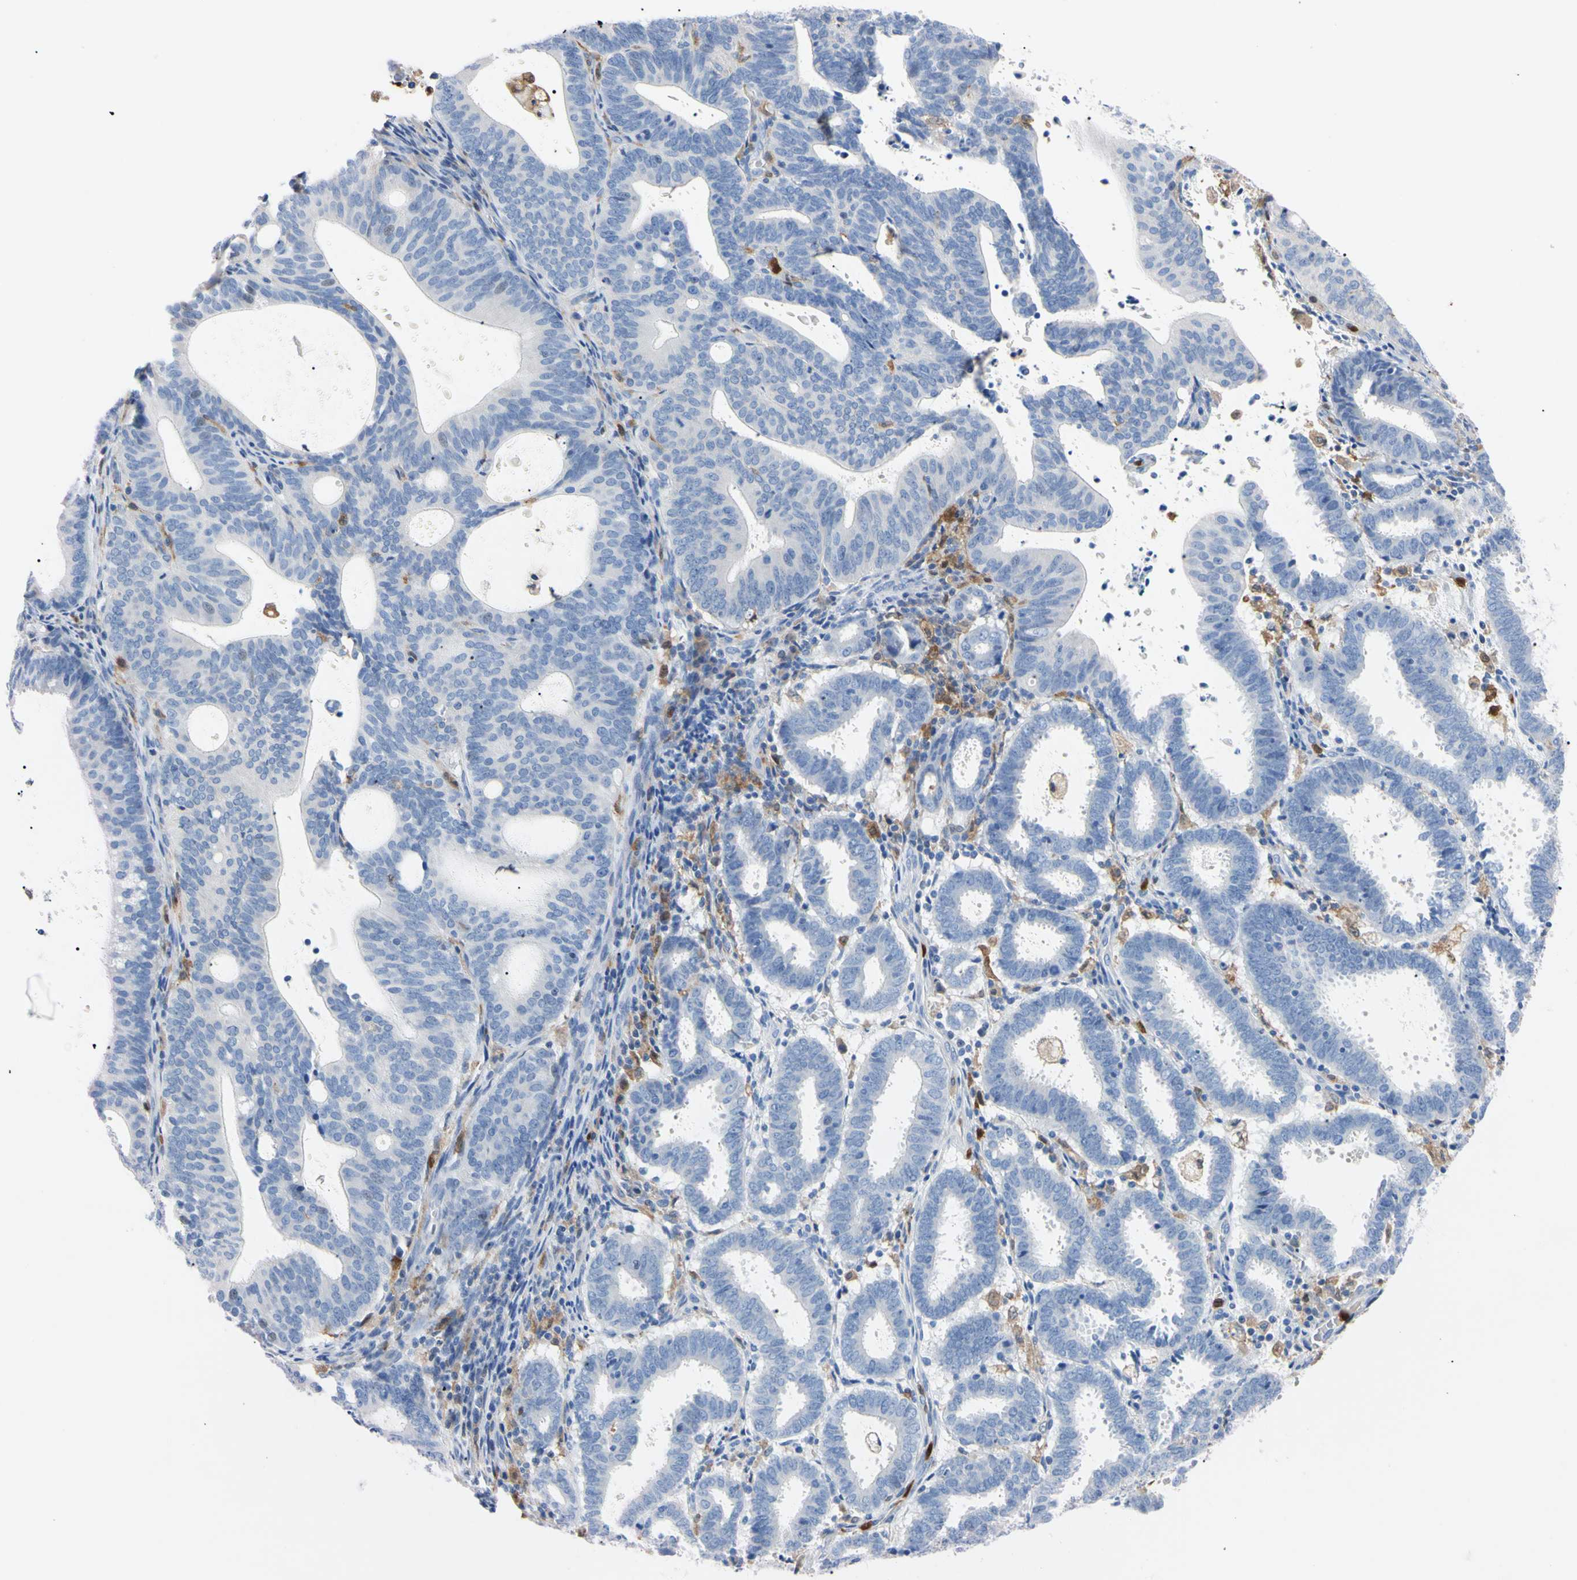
{"staining": {"intensity": "negative", "quantity": "none", "location": "none"}, "tissue": "endometrial cancer", "cell_type": "Tumor cells", "image_type": "cancer", "snomed": [{"axis": "morphology", "description": "Adenocarcinoma, NOS"}, {"axis": "topography", "description": "Uterus"}], "caption": "This is an IHC micrograph of human endometrial adenocarcinoma. There is no expression in tumor cells.", "gene": "NCF4", "patient": {"sex": "female", "age": 83}}